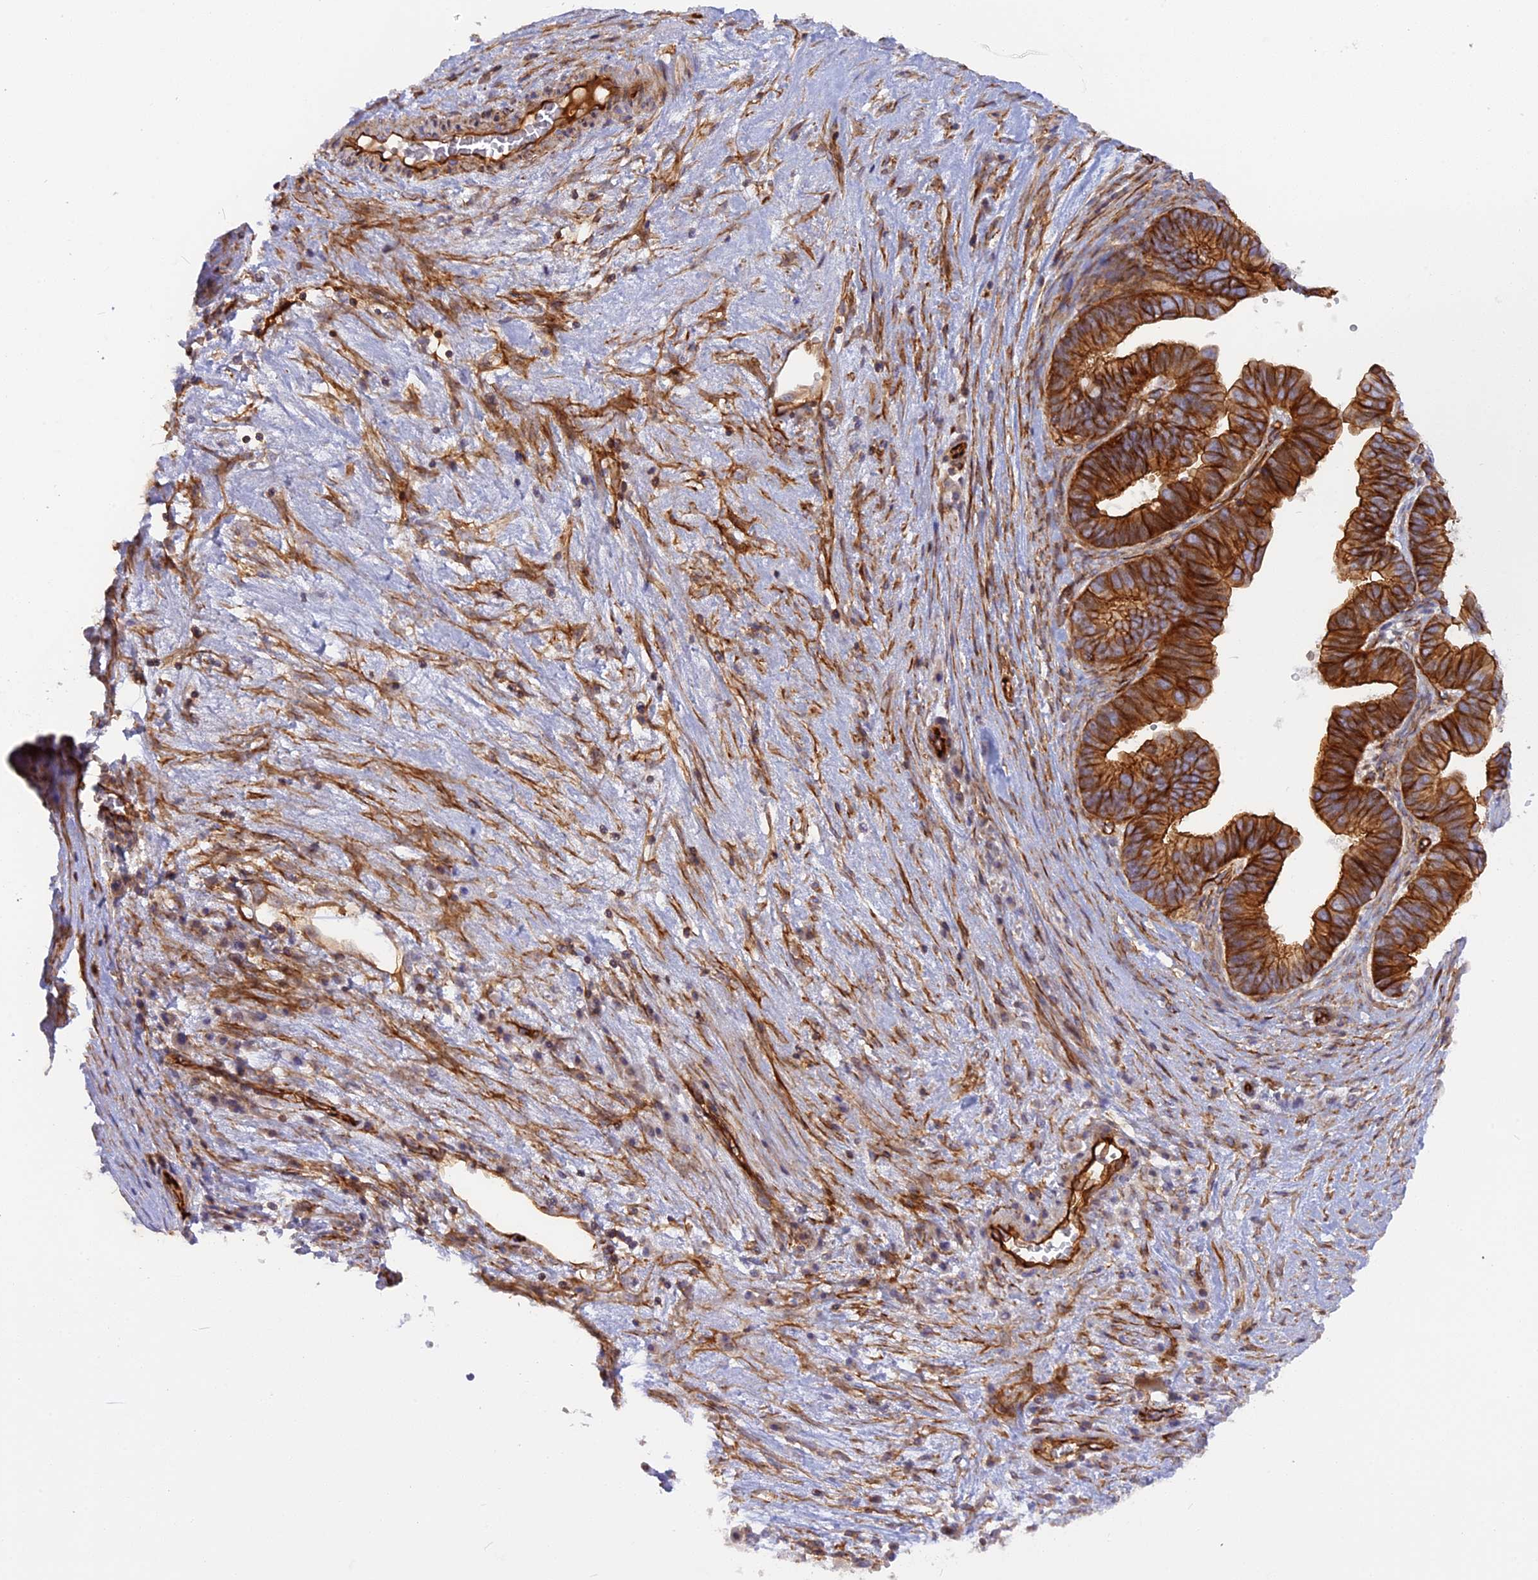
{"staining": {"intensity": "strong", "quantity": ">75%", "location": "cytoplasmic/membranous"}, "tissue": "ovarian cancer", "cell_type": "Tumor cells", "image_type": "cancer", "snomed": [{"axis": "morphology", "description": "Cystadenocarcinoma, serous, NOS"}, {"axis": "topography", "description": "Ovary"}], "caption": "A high amount of strong cytoplasmic/membranous positivity is present in approximately >75% of tumor cells in ovarian serous cystadenocarcinoma tissue.", "gene": "CNBD2", "patient": {"sex": "female", "age": 56}}